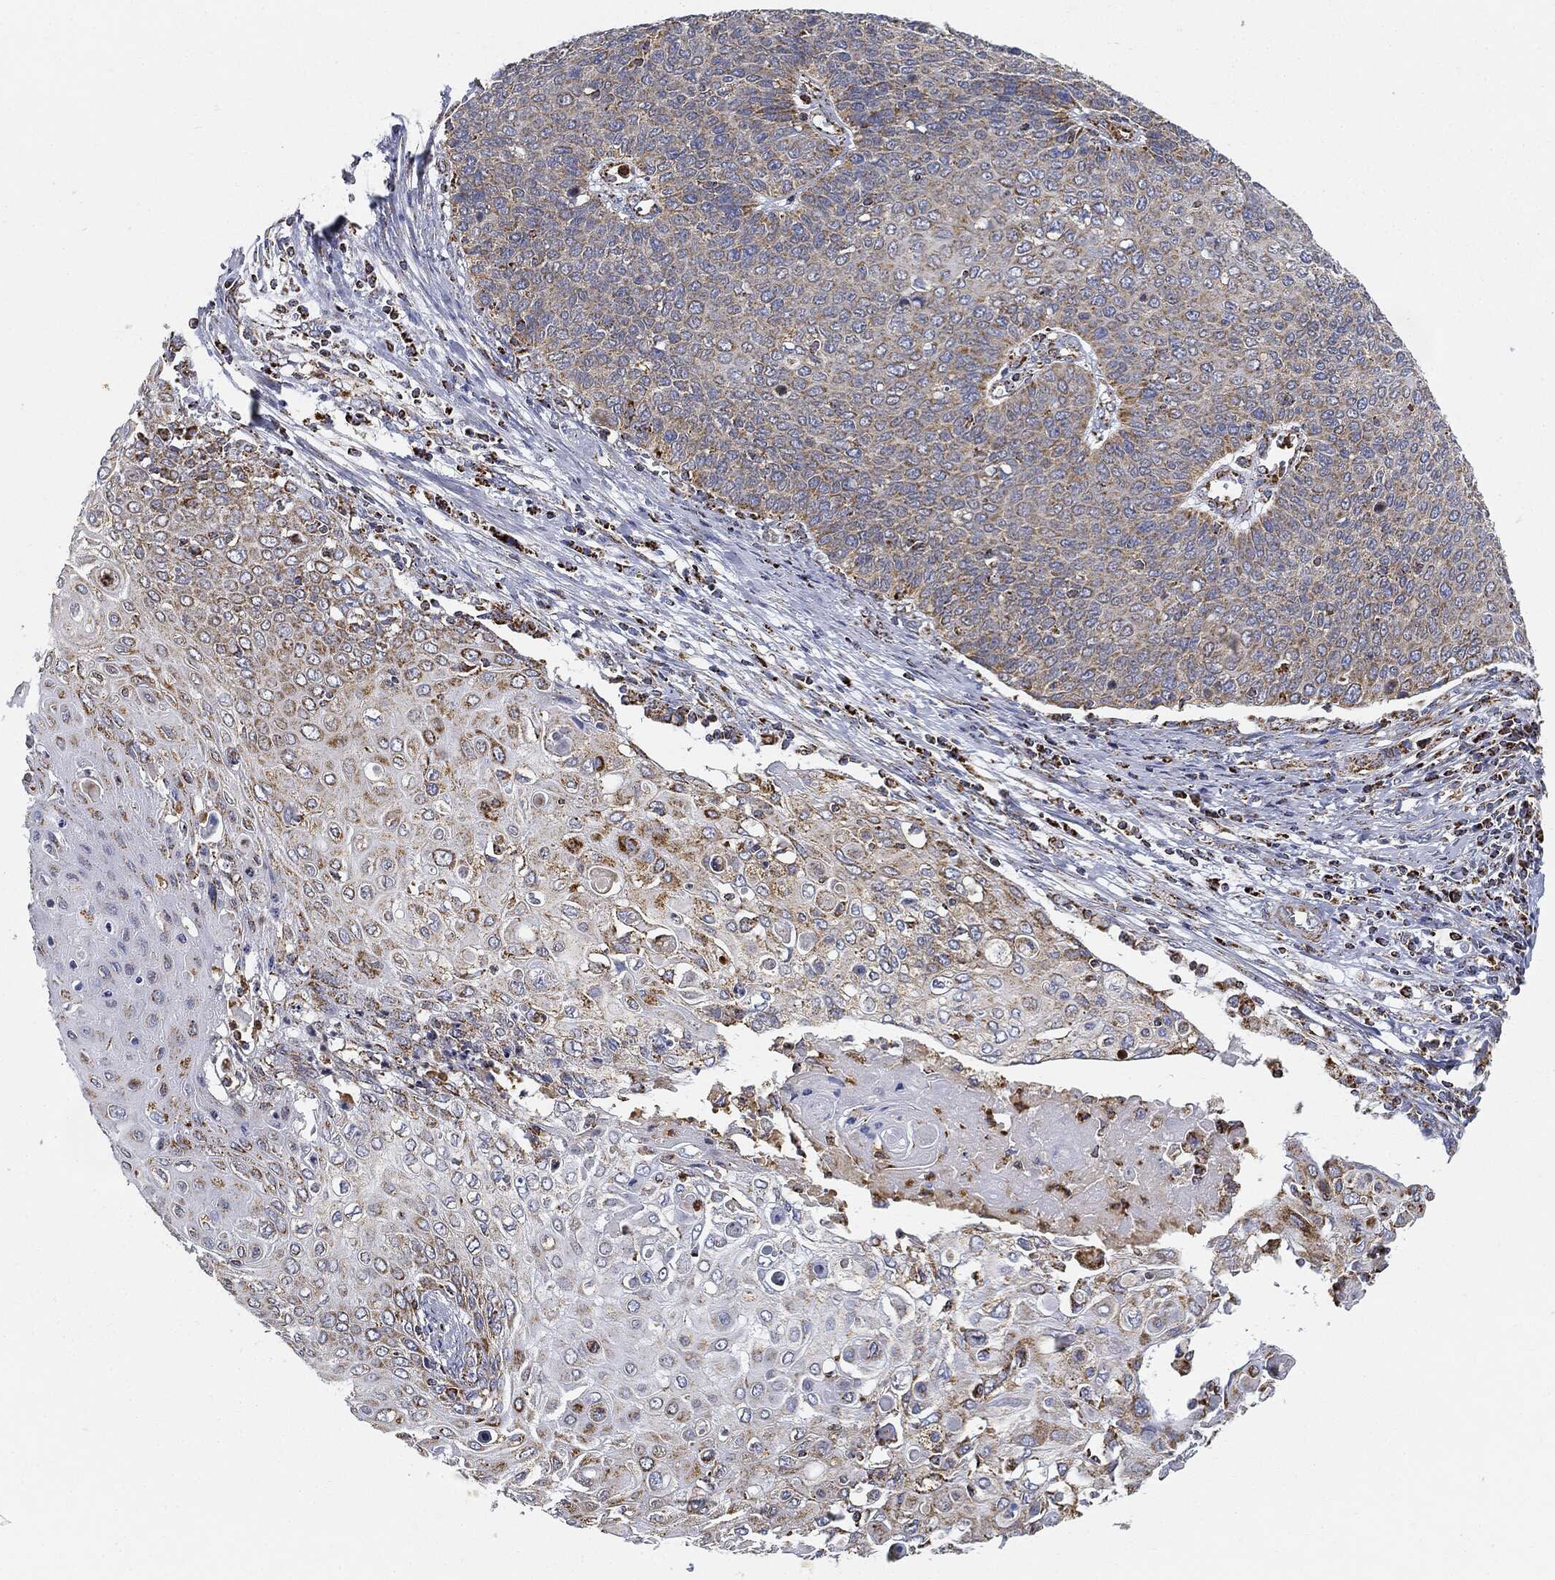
{"staining": {"intensity": "moderate", "quantity": "<25%", "location": "cytoplasmic/membranous"}, "tissue": "cervical cancer", "cell_type": "Tumor cells", "image_type": "cancer", "snomed": [{"axis": "morphology", "description": "Squamous cell carcinoma, NOS"}, {"axis": "topography", "description": "Cervix"}], "caption": "A micrograph showing moderate cytoplasmic/membranous positivity in about <25% of tumor cells in squamous cell carcinoma (cervical), as visualized by brown immunohistochemical staining.", "gene": "CAPN15", "patient": {"sex": "female", "age": 39}}